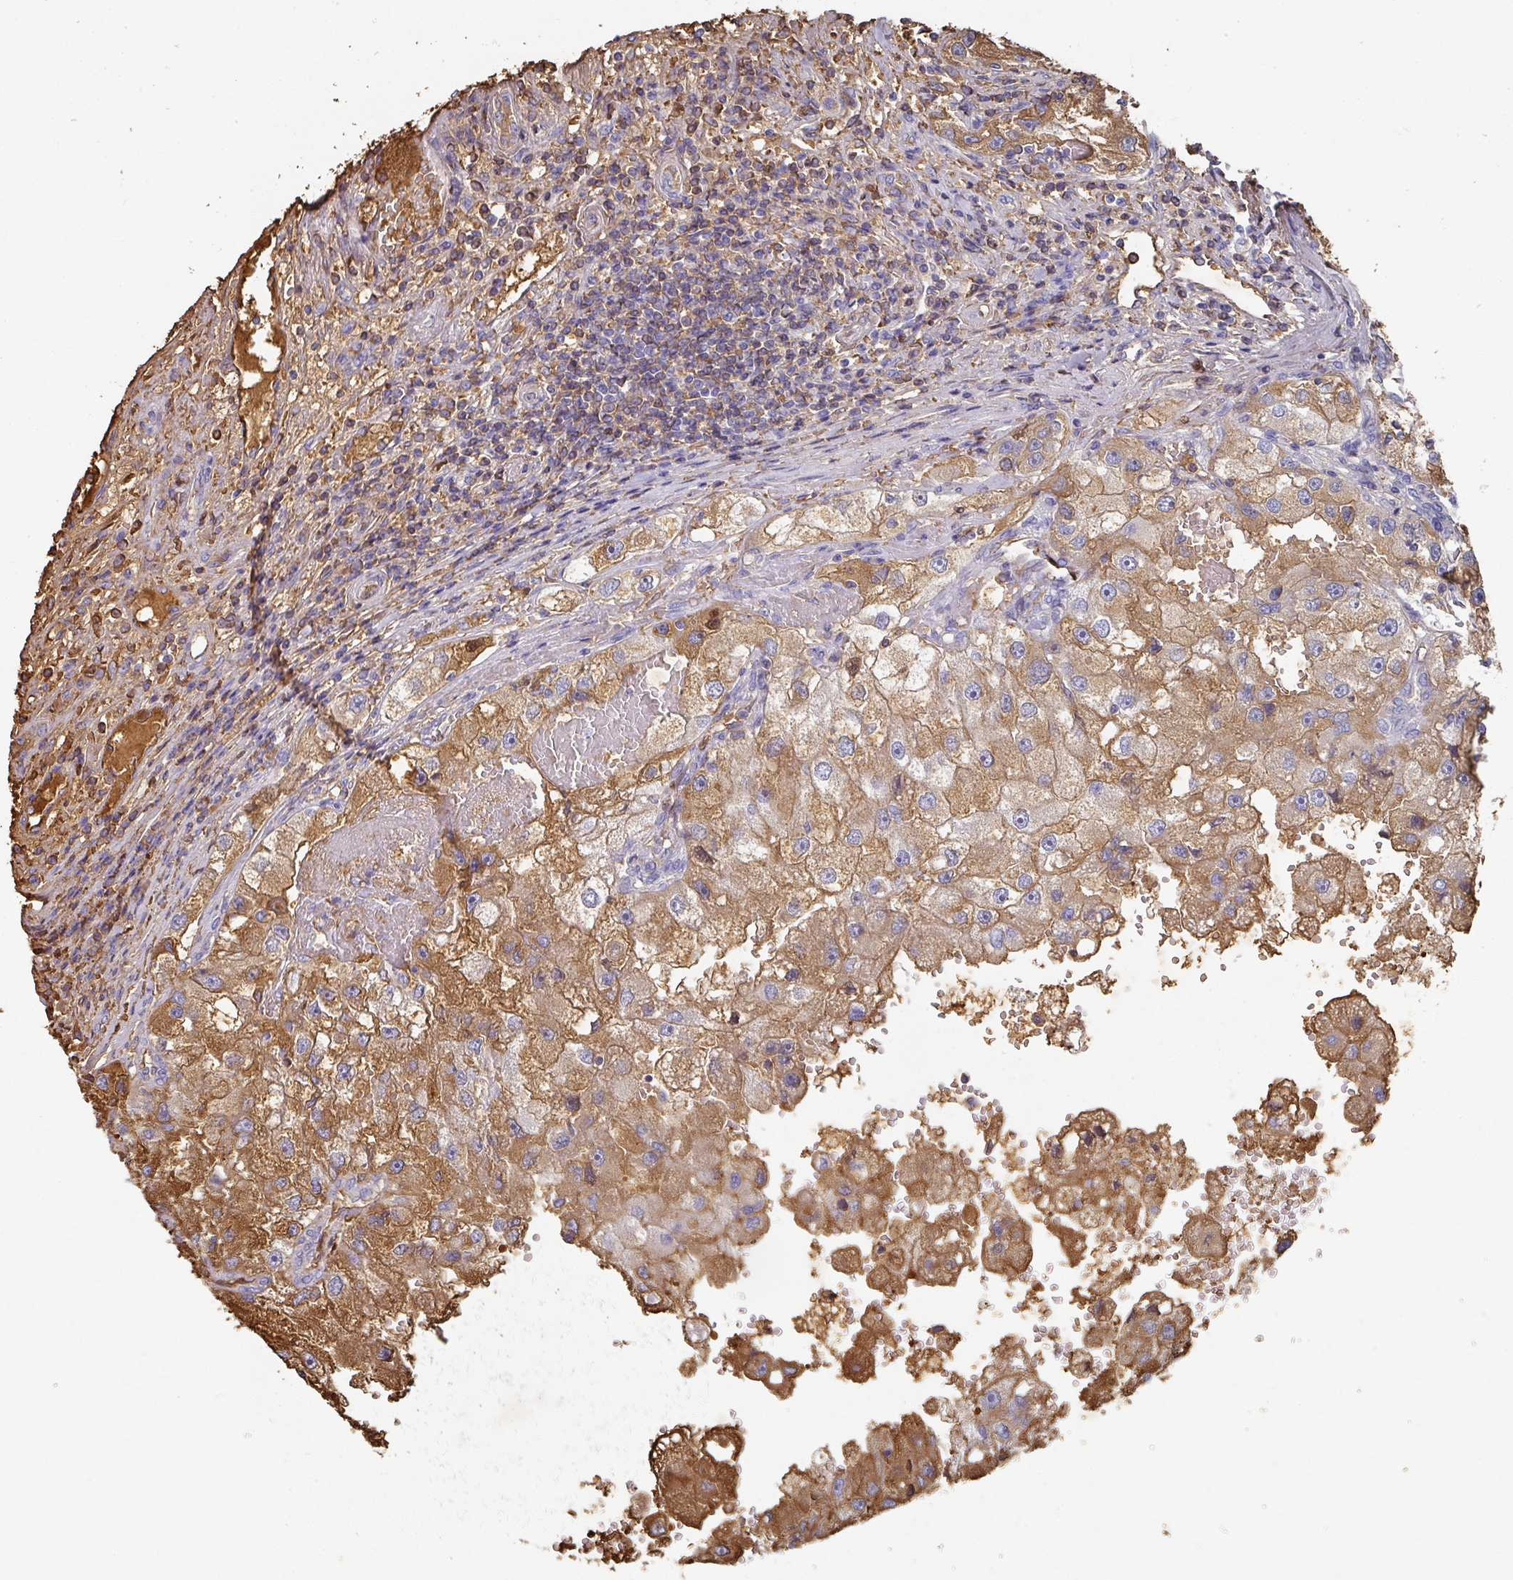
{"staining": {"intensity": "moderate", "quantity": ">75%", "location": "cytoplasmic/membranous"}, "tissue": "renal cancer", "cell_type": "Tumor cells", "image_type": "cancer", "snomed": [{"axis": "morphology", "description": "Adenocarcinoma, NOS"}, {"axis": "topography", "description": "Kidney"}], "caption": "There is medium levels of moderate cytoplasmic/membranous positivity in tumor cells of renal adenocarcinoma, as demonstrated by immunohistochemical staining (brown color).", "gene": "ALB", "patient": {"sex": "male", "age": 63}}